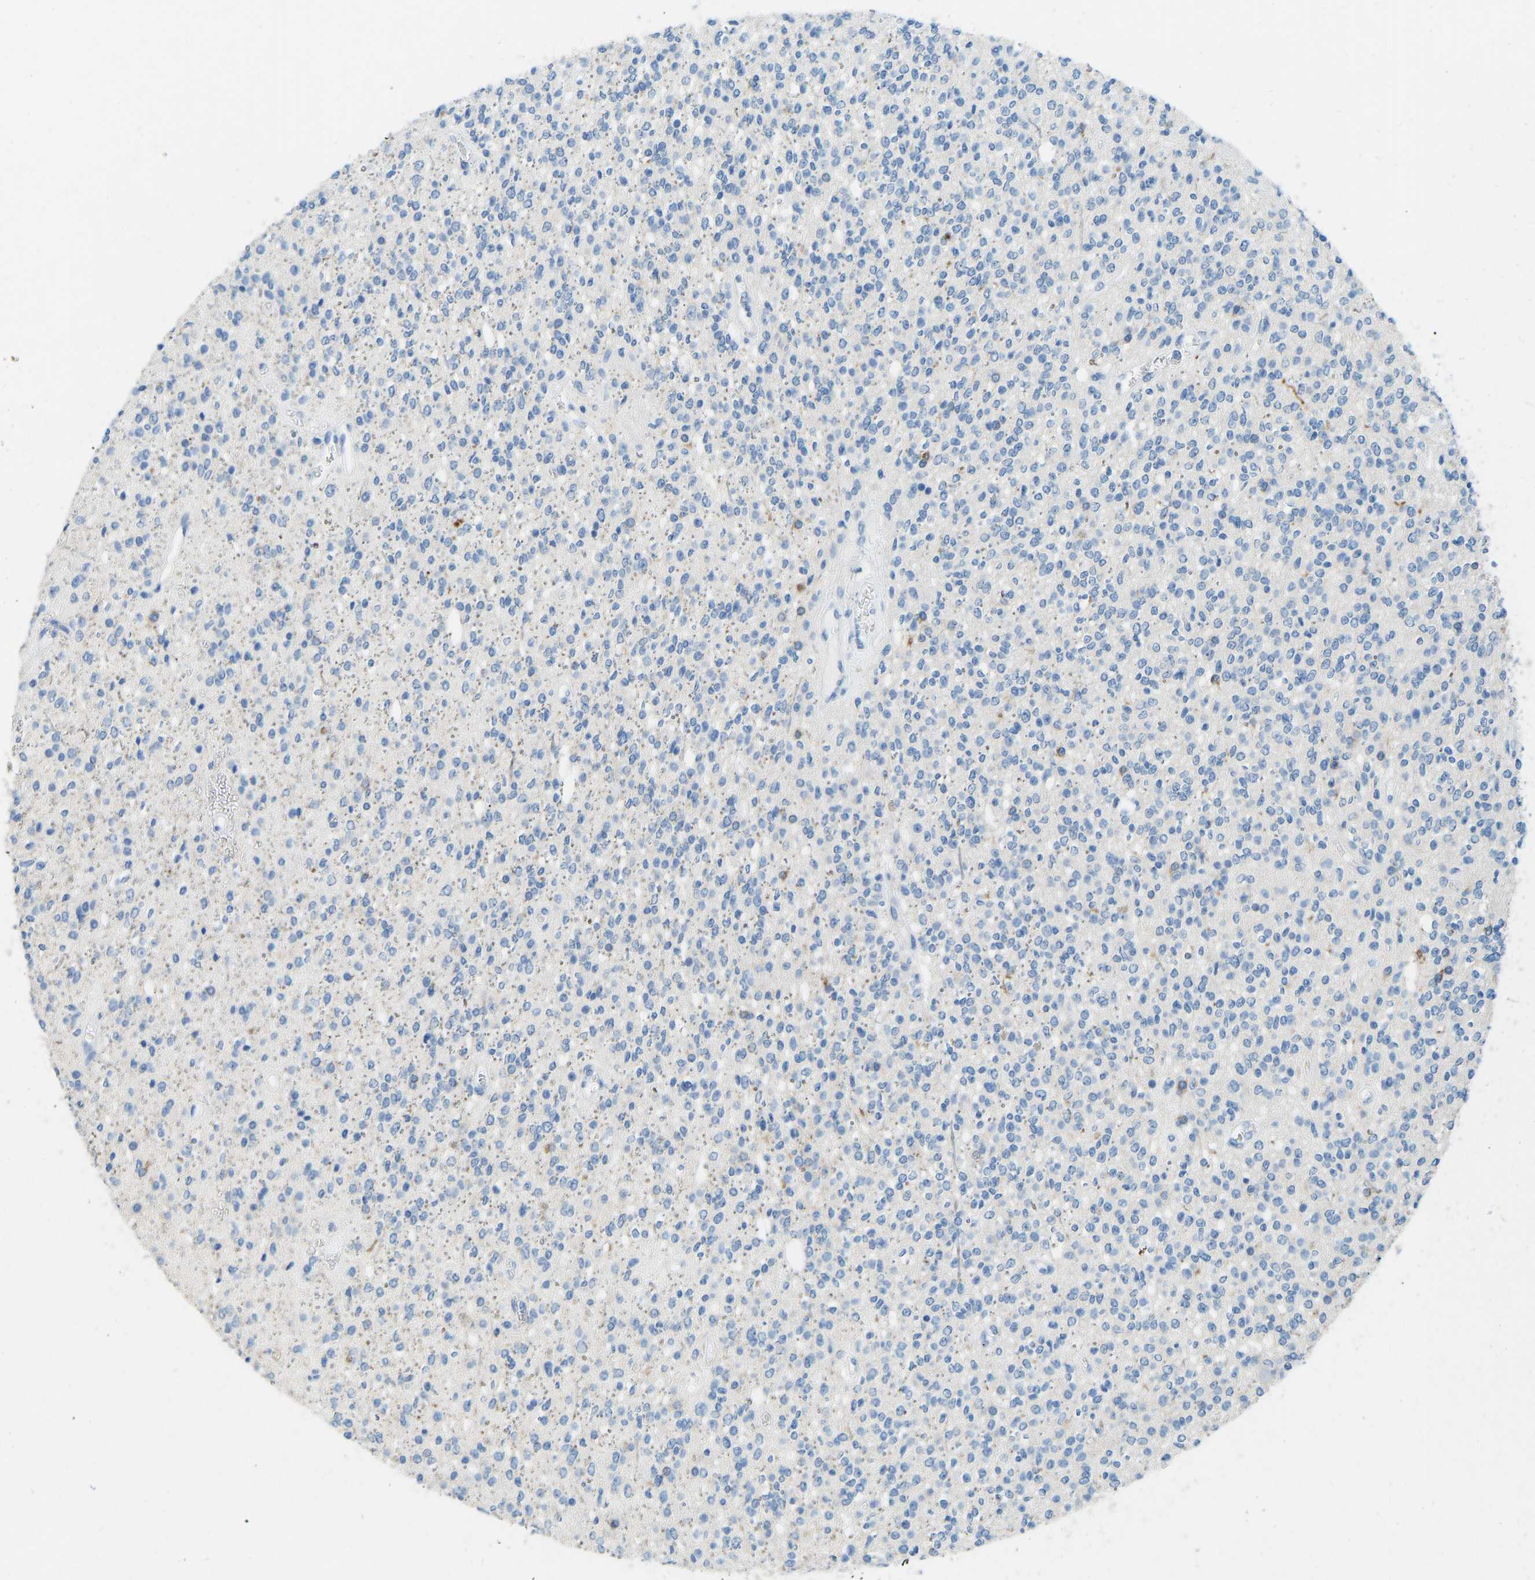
{"staining": {"intensity": "negative", "quantity": "none", "location": "none"}, "tissue": "glioma", "cell_type": "Tumor cells", "image_type": "cancer", "snomed": [{"axis": "morphology", "description": "Glioma, malignant, High grade"}, {"axis": "topography", "description": "Brain"}], "caption": "DAB immunohistochemical staining of glioma exhibits no significant positivity in tumor cells. (Immunohistochemistry (ihc), brightfield microscopy, high magnification).", "gene": "ATP1A1", "patient": {"sex": "male", "age": 34}}